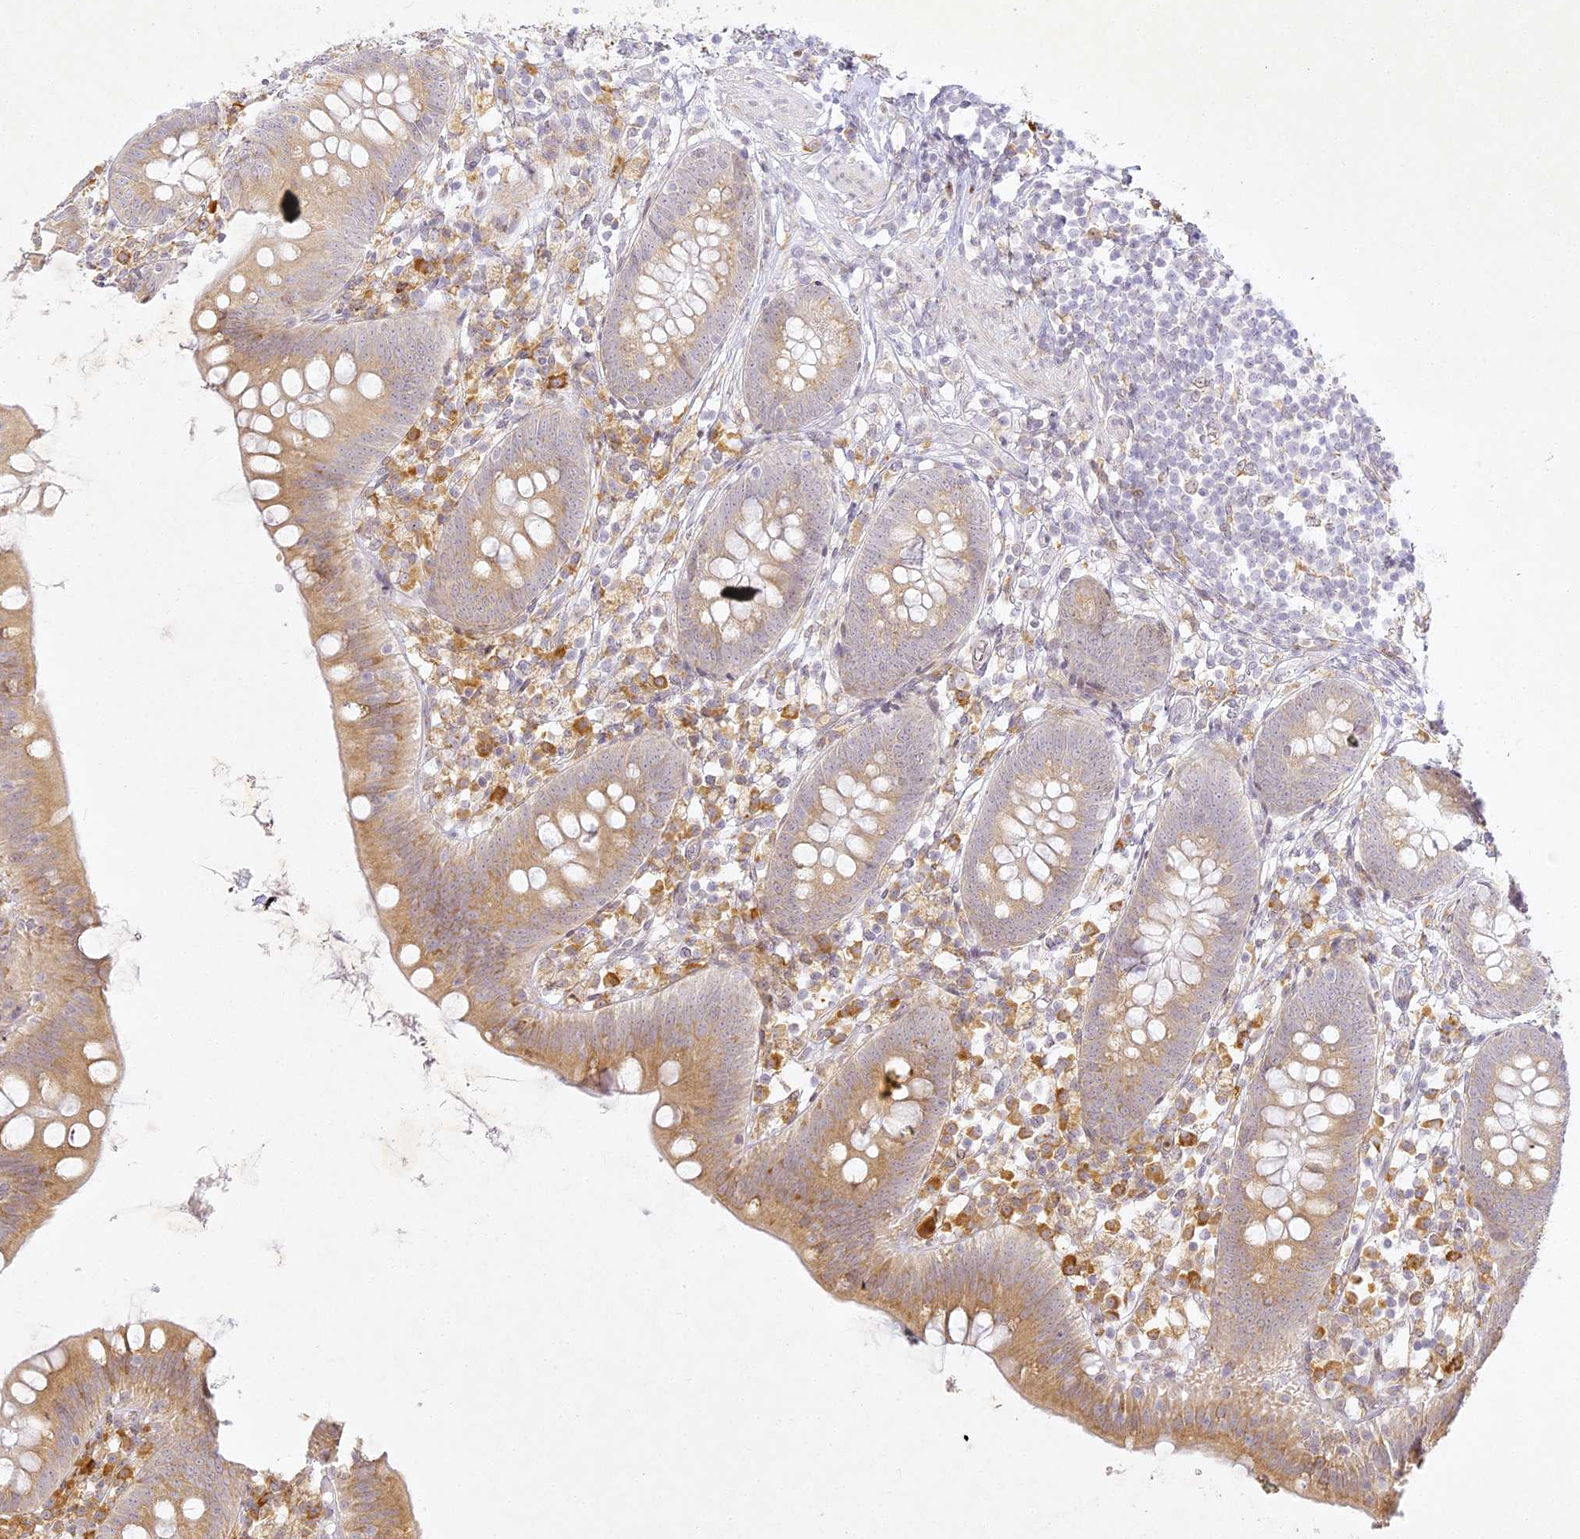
{"staining": {"intensity": "moderate", "quantity": "25%-75%", "location": "cytoplasmic/membranous"}, "tissue": "appendix", "cell_type": "Glandular cells", "image_type": "normal", "snomed": [{"axis": "morphology", "description": "Normal tissue, NOS"}, {"axis": "topography", "description": "Appendix"}], "caption": "The histopathology image reveals immunohistochemical staining of unremarkable appendix. There is moderate cytoplasmic/membranous staining is seen in approximately 25%-75% of glandular cells.", "gene": "SLC30A5", "patient": {"sex": "female", "age": 62}}